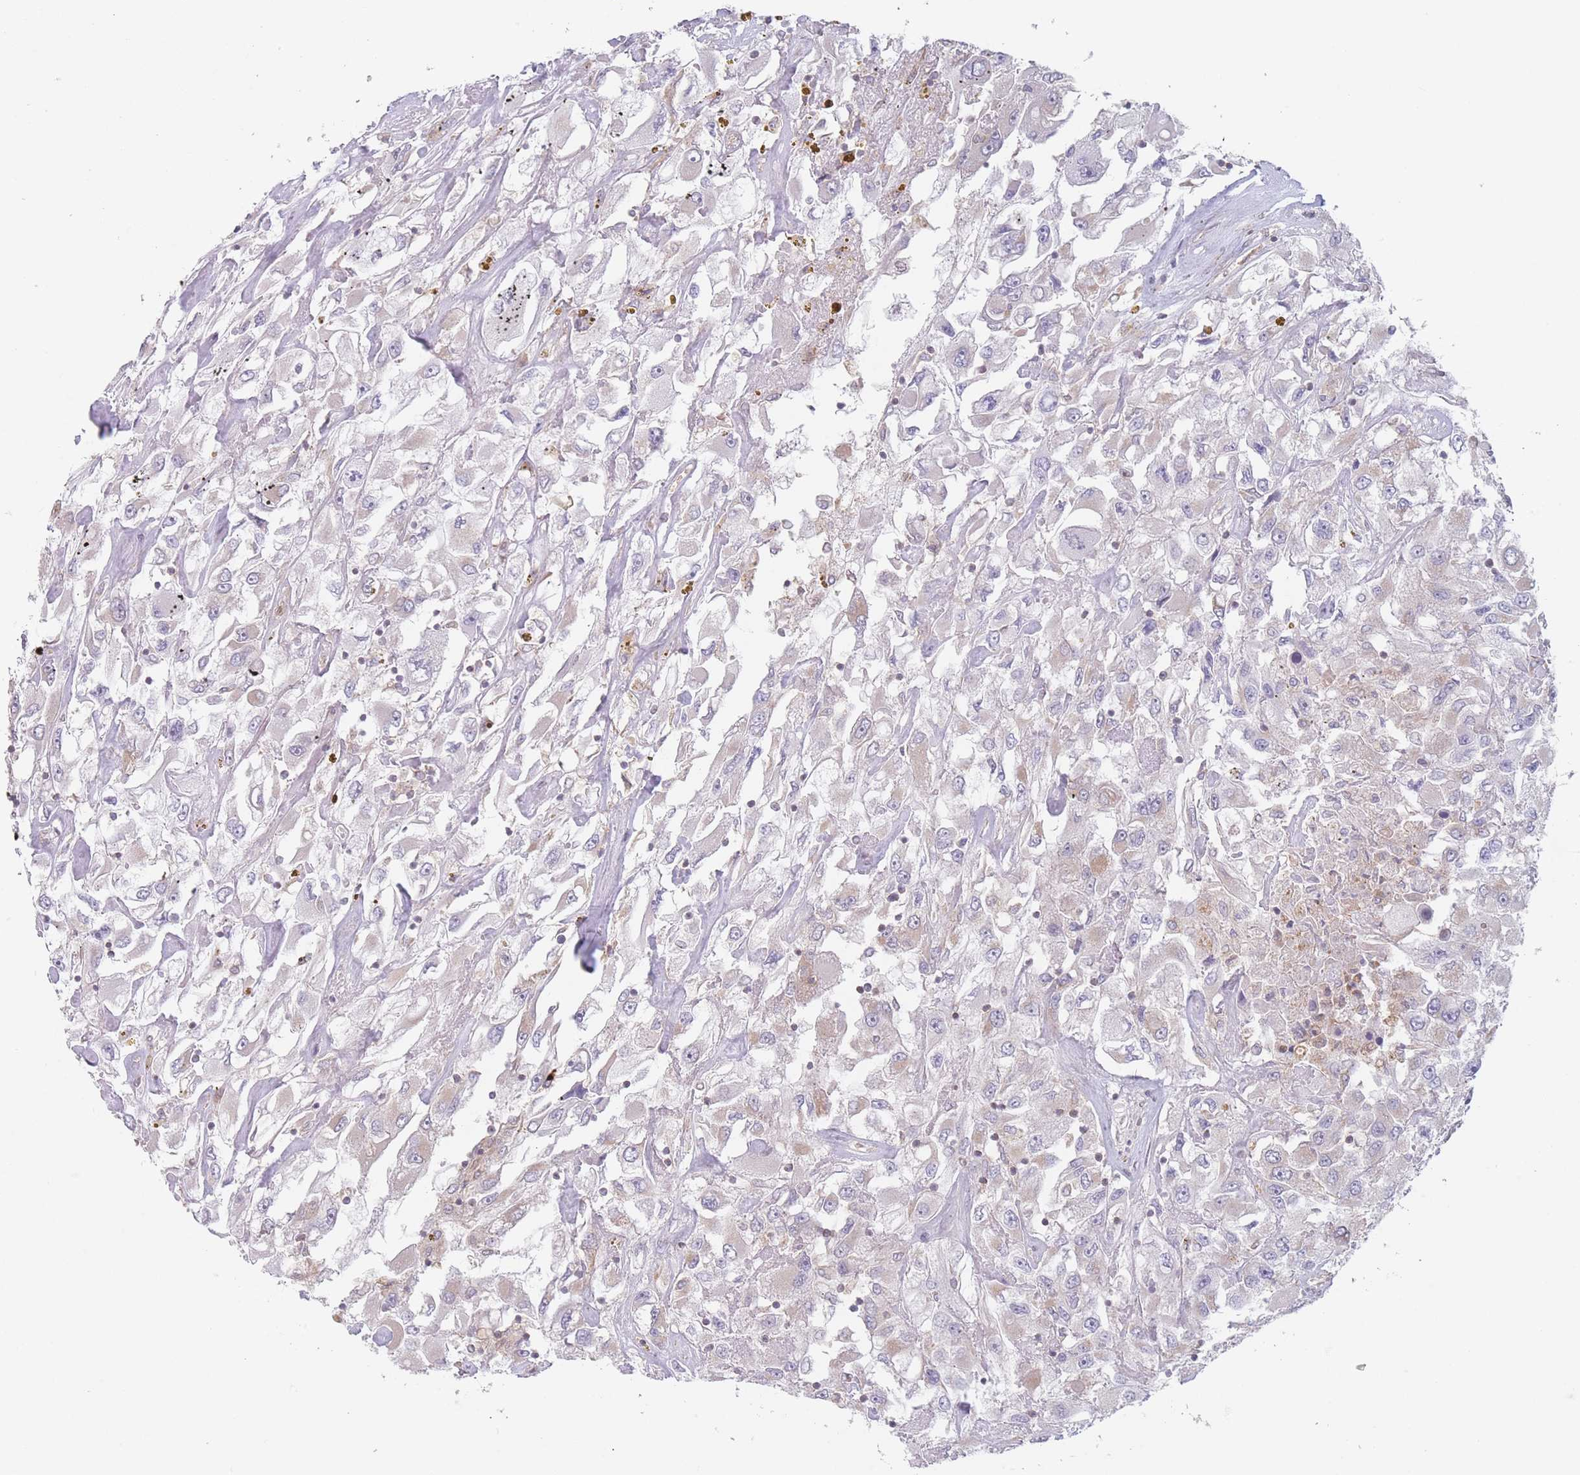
{"staining": {"intensity": "negative", "quantity": "none", "location": "none"}, "tissue": "renal cancer", "cell_type": "Tumor cells", "image_type": "cancer", "snomed": [{"axis": "morphology", "description": "Adenocarcinoma, NOS"}, {"axis": "topography", "description": "Kidney"}], "caption": "This is a micrograph of IHC staining of renal cancer, which shows no staining in tumor cells. (Brightfield microscopy of DAB (3,3'-diaminobenzidine) immunohistochemistry at high magnification).", "gene": "PPM1A", "patient": {"sex": "female", "age": 52}}